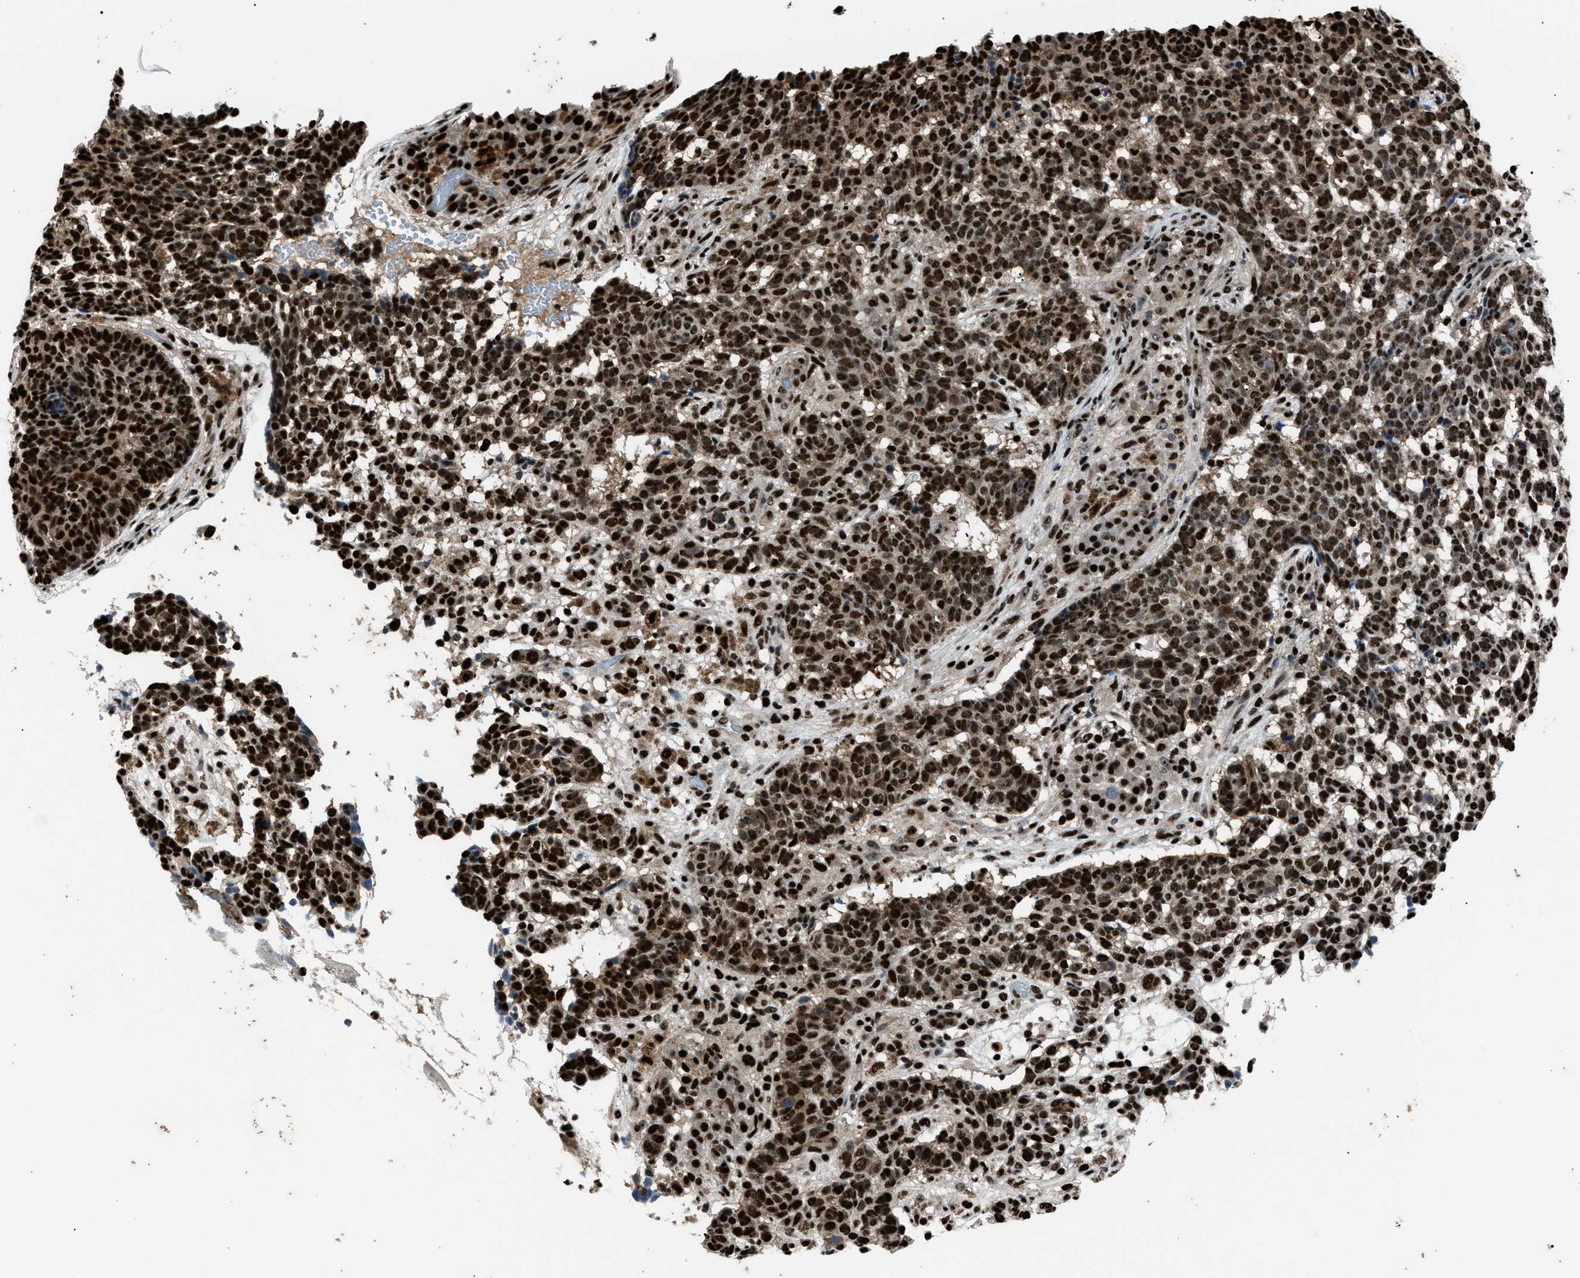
{"staining": {"intensity": "strong", "quantity": ">75%", "location": "nuclear"}, "tissue": "skin cancer", "cell_type": "Tumor cells", "image_type": "cancer", "snomed": [{"axis": "morphology", "description": "Basal cell carcinoma"}, {"axis": "topography", "description": "Skin"}], "caption": "Basal cell carcinoma (skin) was stained to show a protein in brown. There is high levels of strong nuclear expression in about >75% of tumor cells. (IHC, brightfield microscopy, high magnification).", "gene": "PRKX", "patient": {"sex": "male", "age": 85}}